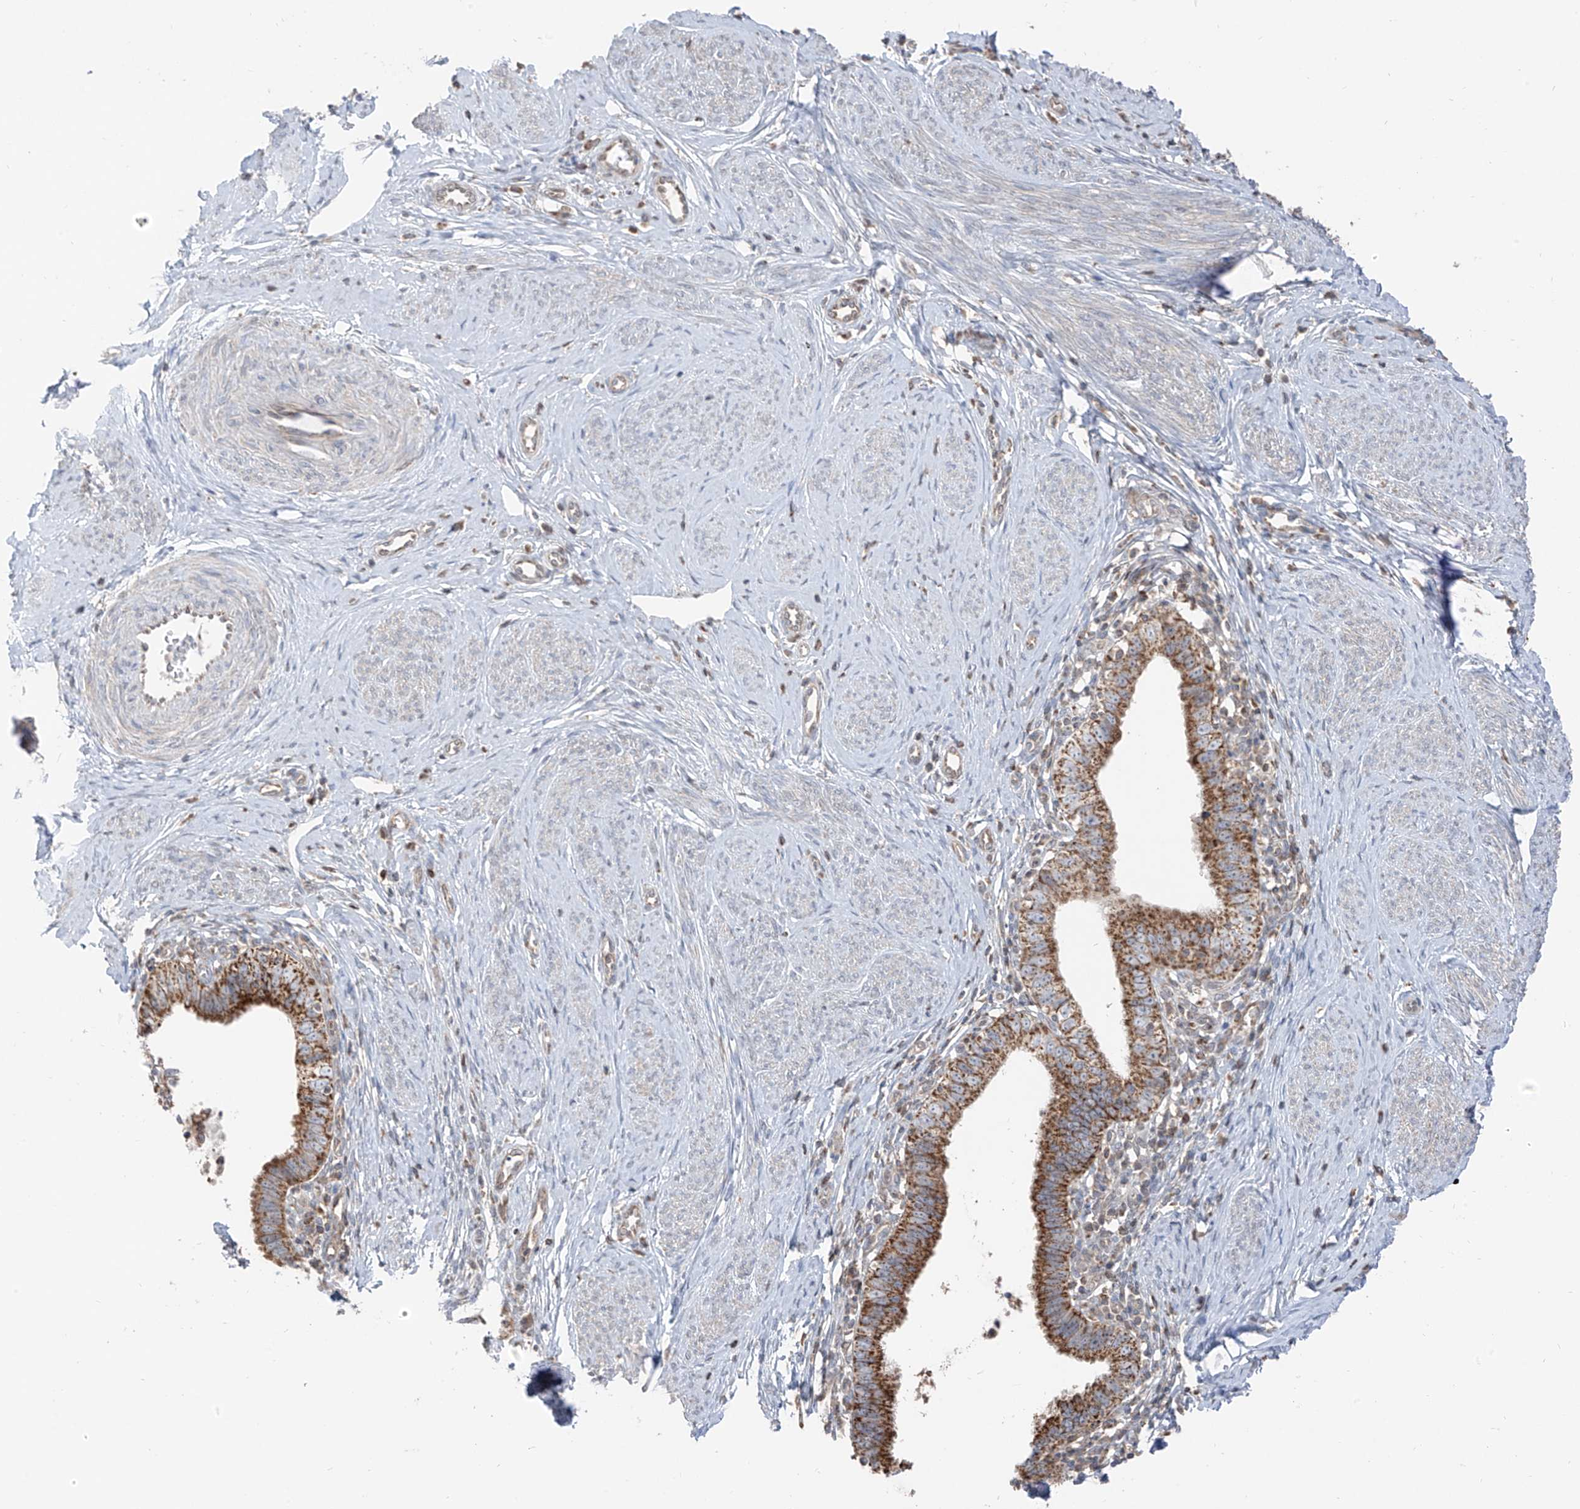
{"staining": {"intensity": "moderate", "quantity": ">75%", "location": "cytoplasmic/membranous"}, "tissue": "cervical cancer", "cell_type": "Tumor cells", "image_type": "cancer", "snomed": [{"axis": "morphology", "description": "Adenocarcinoma, NOS"}, {"axis": "topography", "description": "Cervix"}], "caption": "This is an image of immunohistochemistry (IHC) staining of cervical cancer, which shows moderate staining in the cytoplasmic/membranous of tumor cells.", "gene": "ETHE1", "patient": {"sex": "female", "age": 36}}